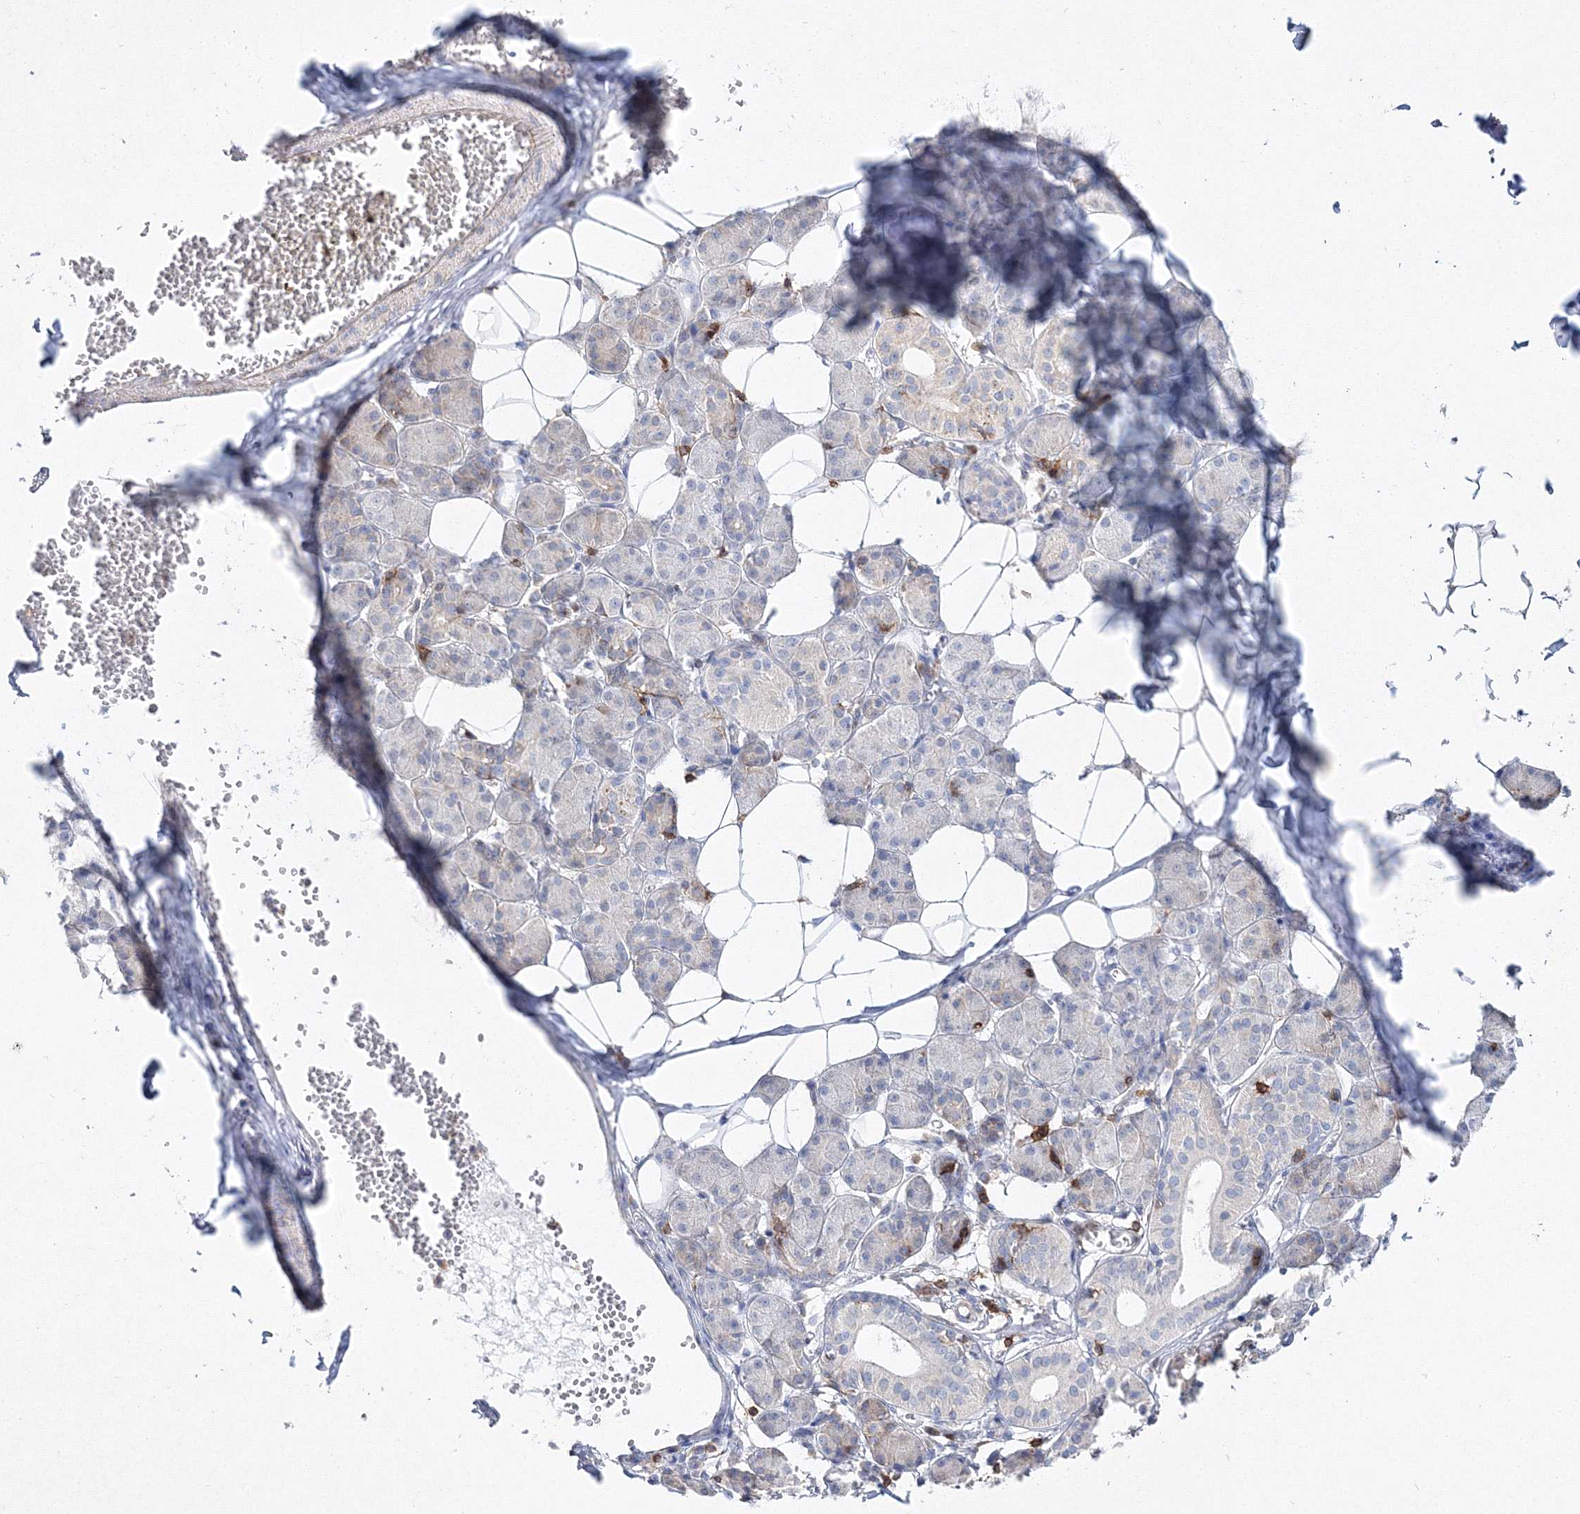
{"staining": {"intensity": "negative", "quantity": "none", "location": "none"}, "tissue": "salivary gland", "cell_type": "Glandular cells", "image_type": "normal", "snomed": [{"axis": "morphology", "description": "Normal tissue, NOS"}, {"axis": "topography", "description": "Salivary gland"}], "caption": "A high-resolution image shows immunohistochemistry staining of benign salivary gland, which shows no significant positivity in glandular cells. (Brightfield microscopy of DAB immunohistochemistry at high magnification).", "gene": "HCST", "patient": {"sex": "female", "age": 33}}